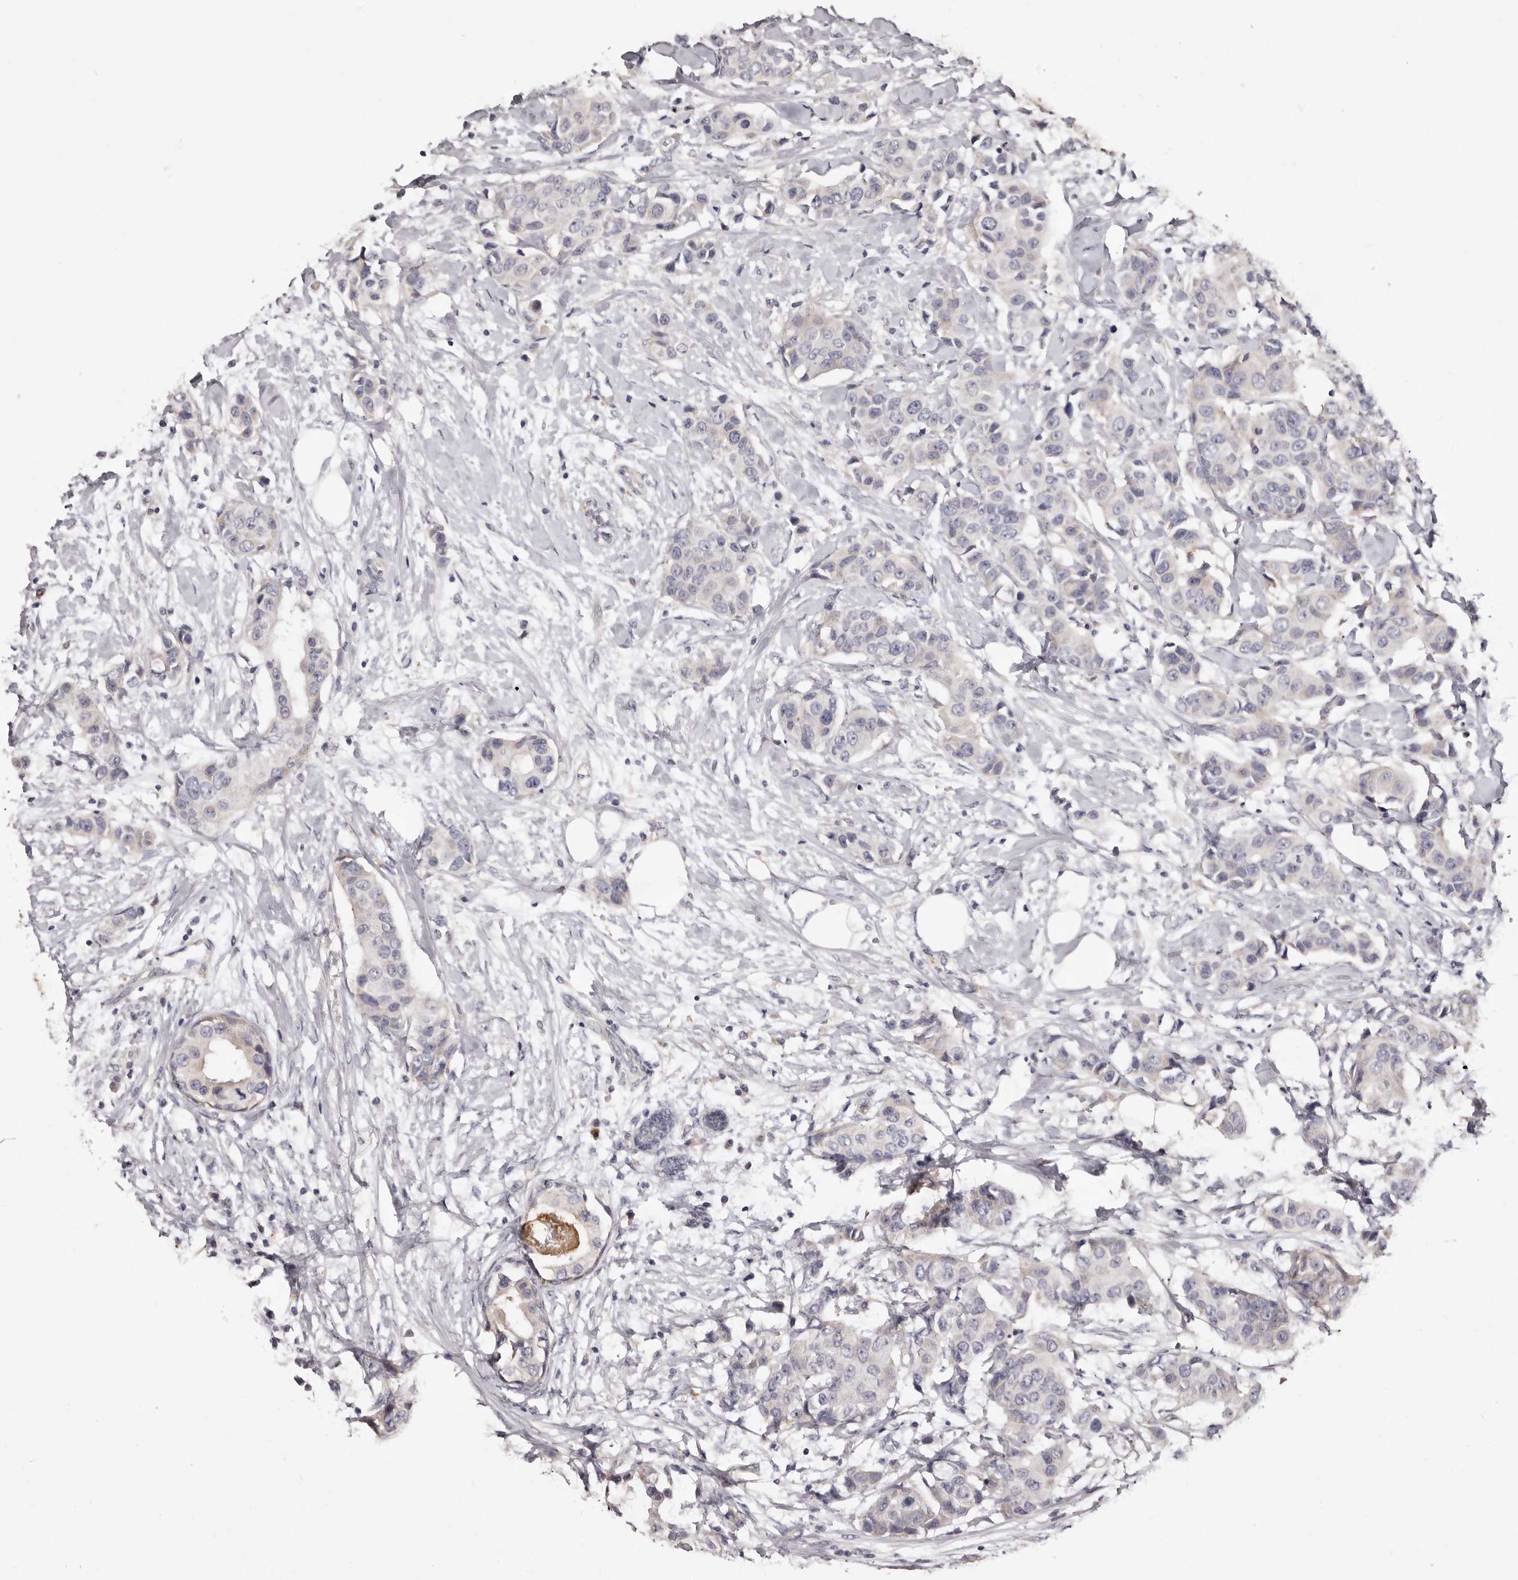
{"staining": {"intensity": "negative", "quantity": "none", "location": "none"}, "tissue": "breast cancer", "cell_type": "Tumor cells", "image_type": "cancer", "snomed": [{"axis": "morphology", "description": "Normal tissue, NOS"}, {"axis": "morphology", "description": "Duct carcinoma"}, {"axis": "topography", "description": "Breast"}], "caption": "Photomicrograph shows no protein positivity in tumor cells of infiltrating ductal carcinoma (breast) tissue.", "gene": "ETNK1", "patient": {"sex": "female", "age": 39}}